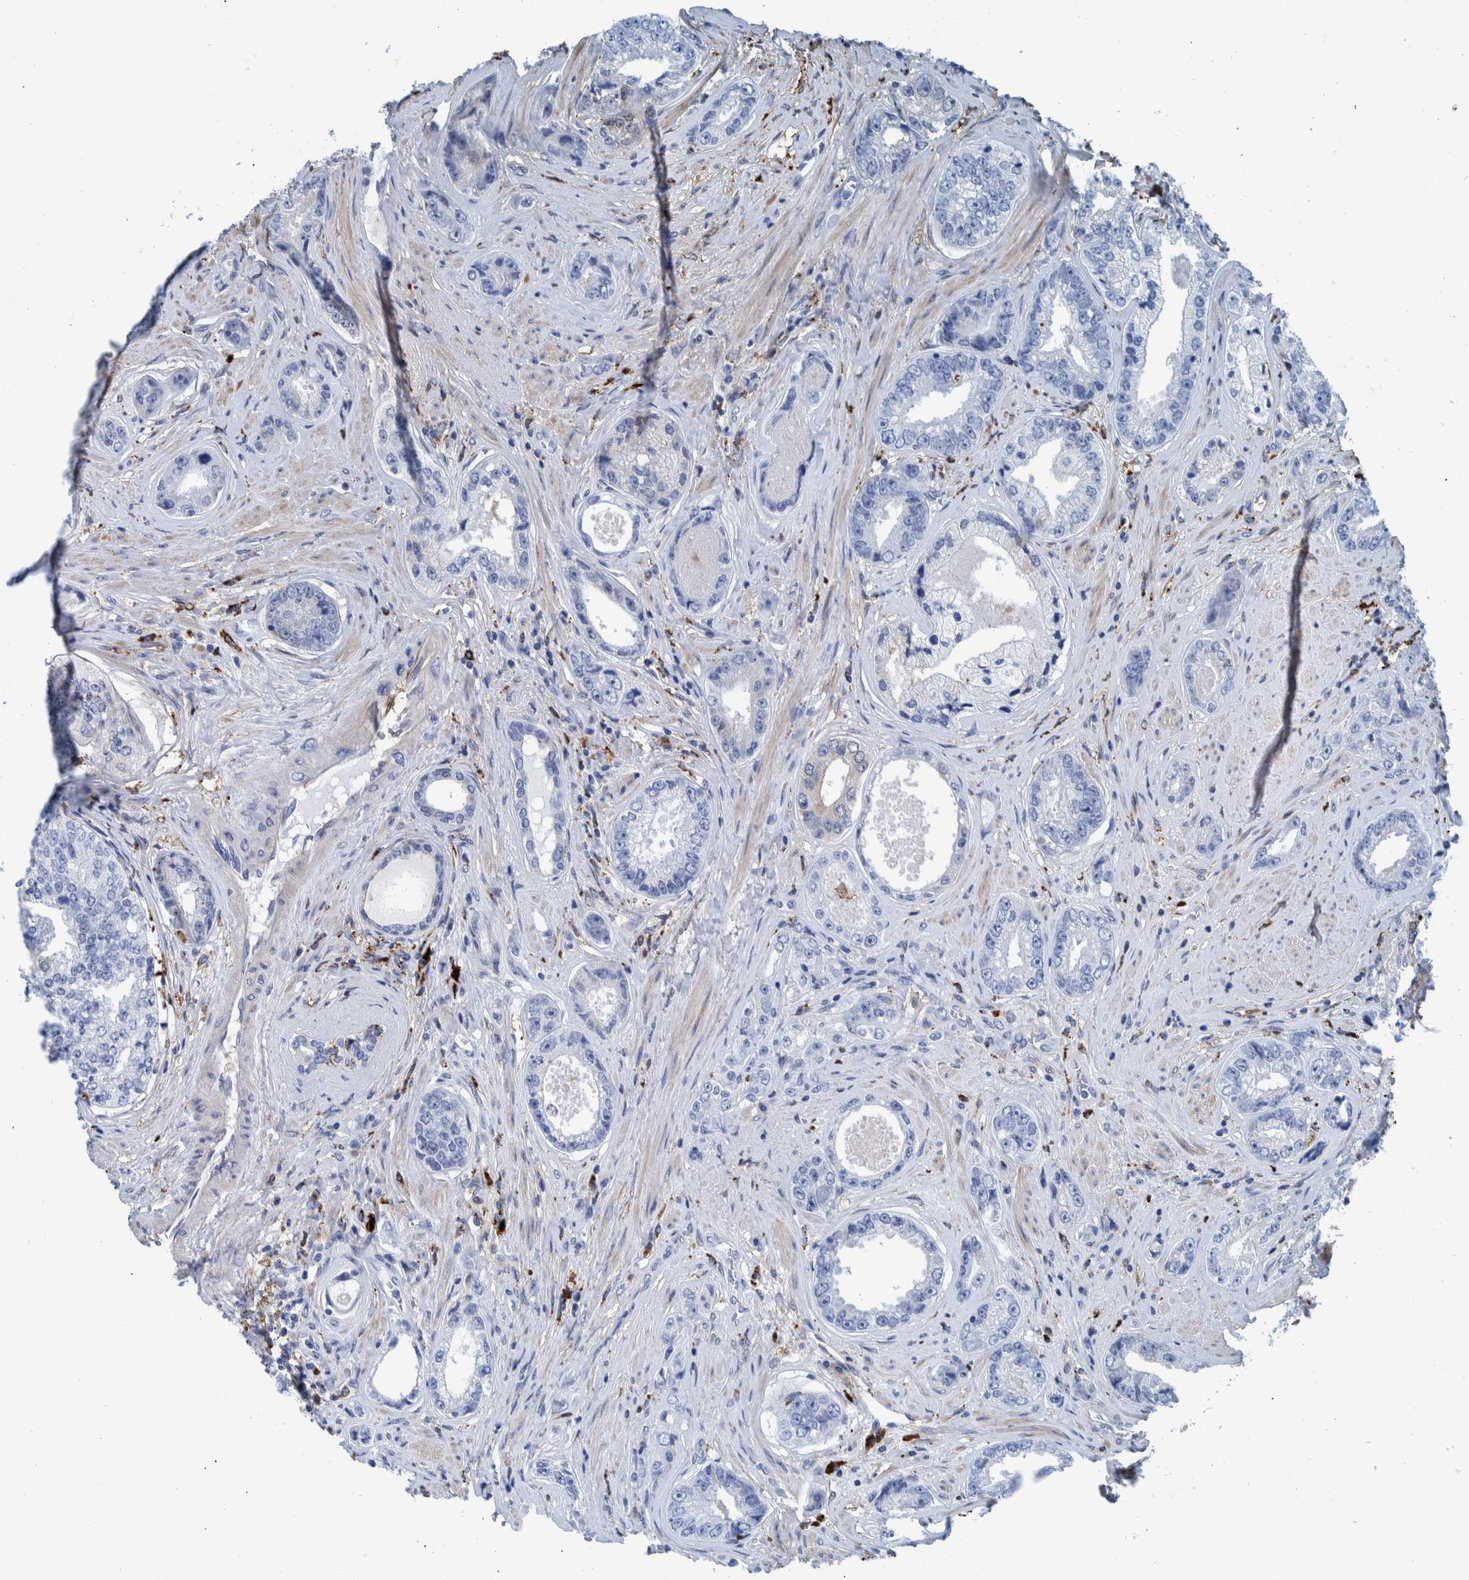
{"staining": {"intensity": "negative", "quantity": "none", "location": "none"}, "tissue": "prostate cancer", "cell_type": "Tumor cells", "image_type": "cancer", "snomed": [{"axis": "morphology", "description": "Adenocarcinoma, High grade"}, {"axis": "topography", "description": "Prostate"}], "caption": "This is an immunohistochemistry (IHC) micrograph of prostate cancer (high-grade adenocarcinoma). There is no staining in tumor cells.", "gene": "IDO1", "patient": {"sex": "male", "age": 61}}